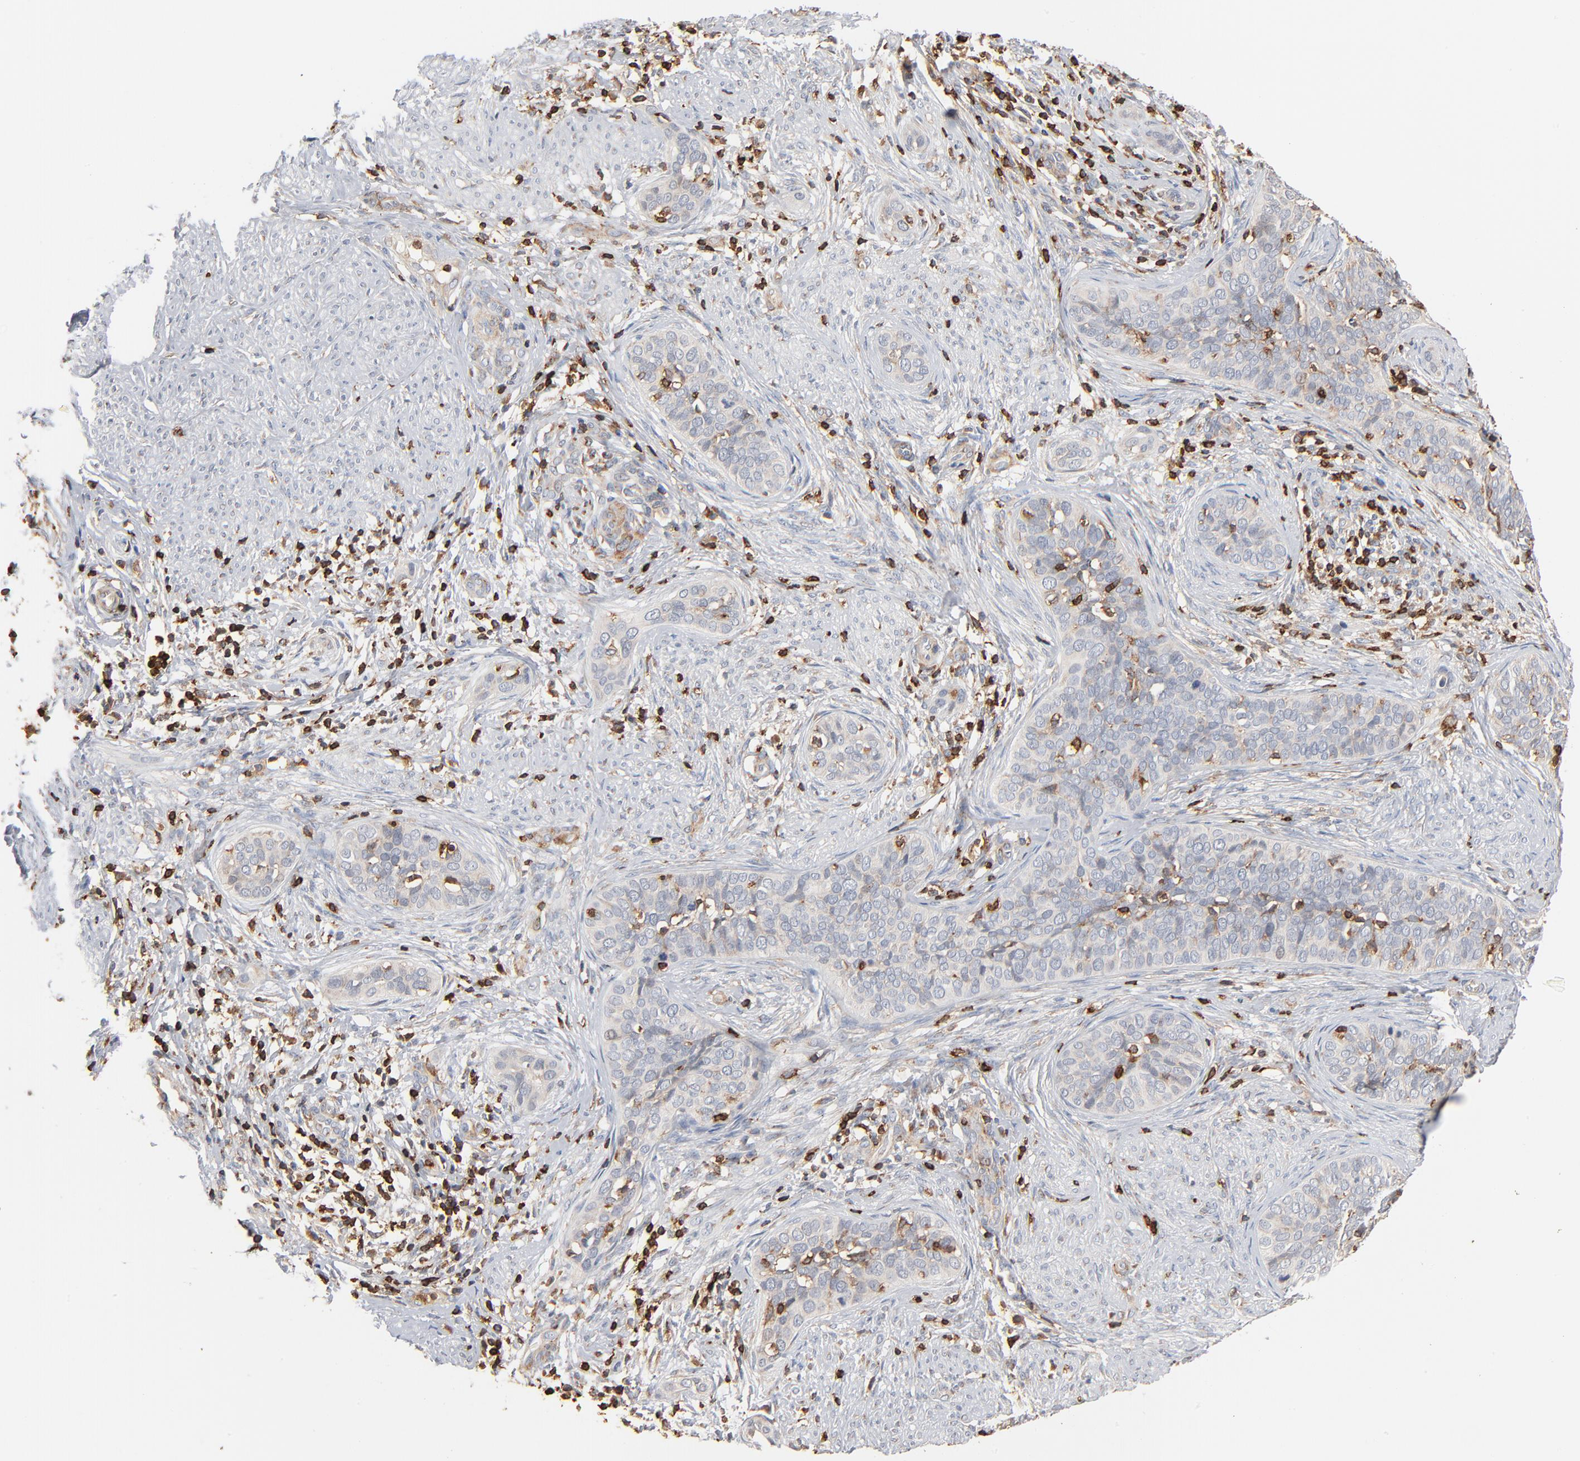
{"staining": {"intensity": "negative", "quantity": "none", "location": "none"}, "tissue": "cervical cancer", "cell_type": "Tumor cells", "image_type": "cancer", "snomed": [{"axis": "morphology", "description": "Squamous cell carcinoma, NOS"}, {"axis": "topography", "description": "Cervix"}], "caption": "Tumor cells are negative for brown protein staining in squamous cell carcinoma (cervical). (DAB (3,3'-diaminobenzidine) IHC visualized using brightfield microscopy, high magnification).", "gene": "SH3KBP1", "patient": {"sex": "female", "age": 31}}